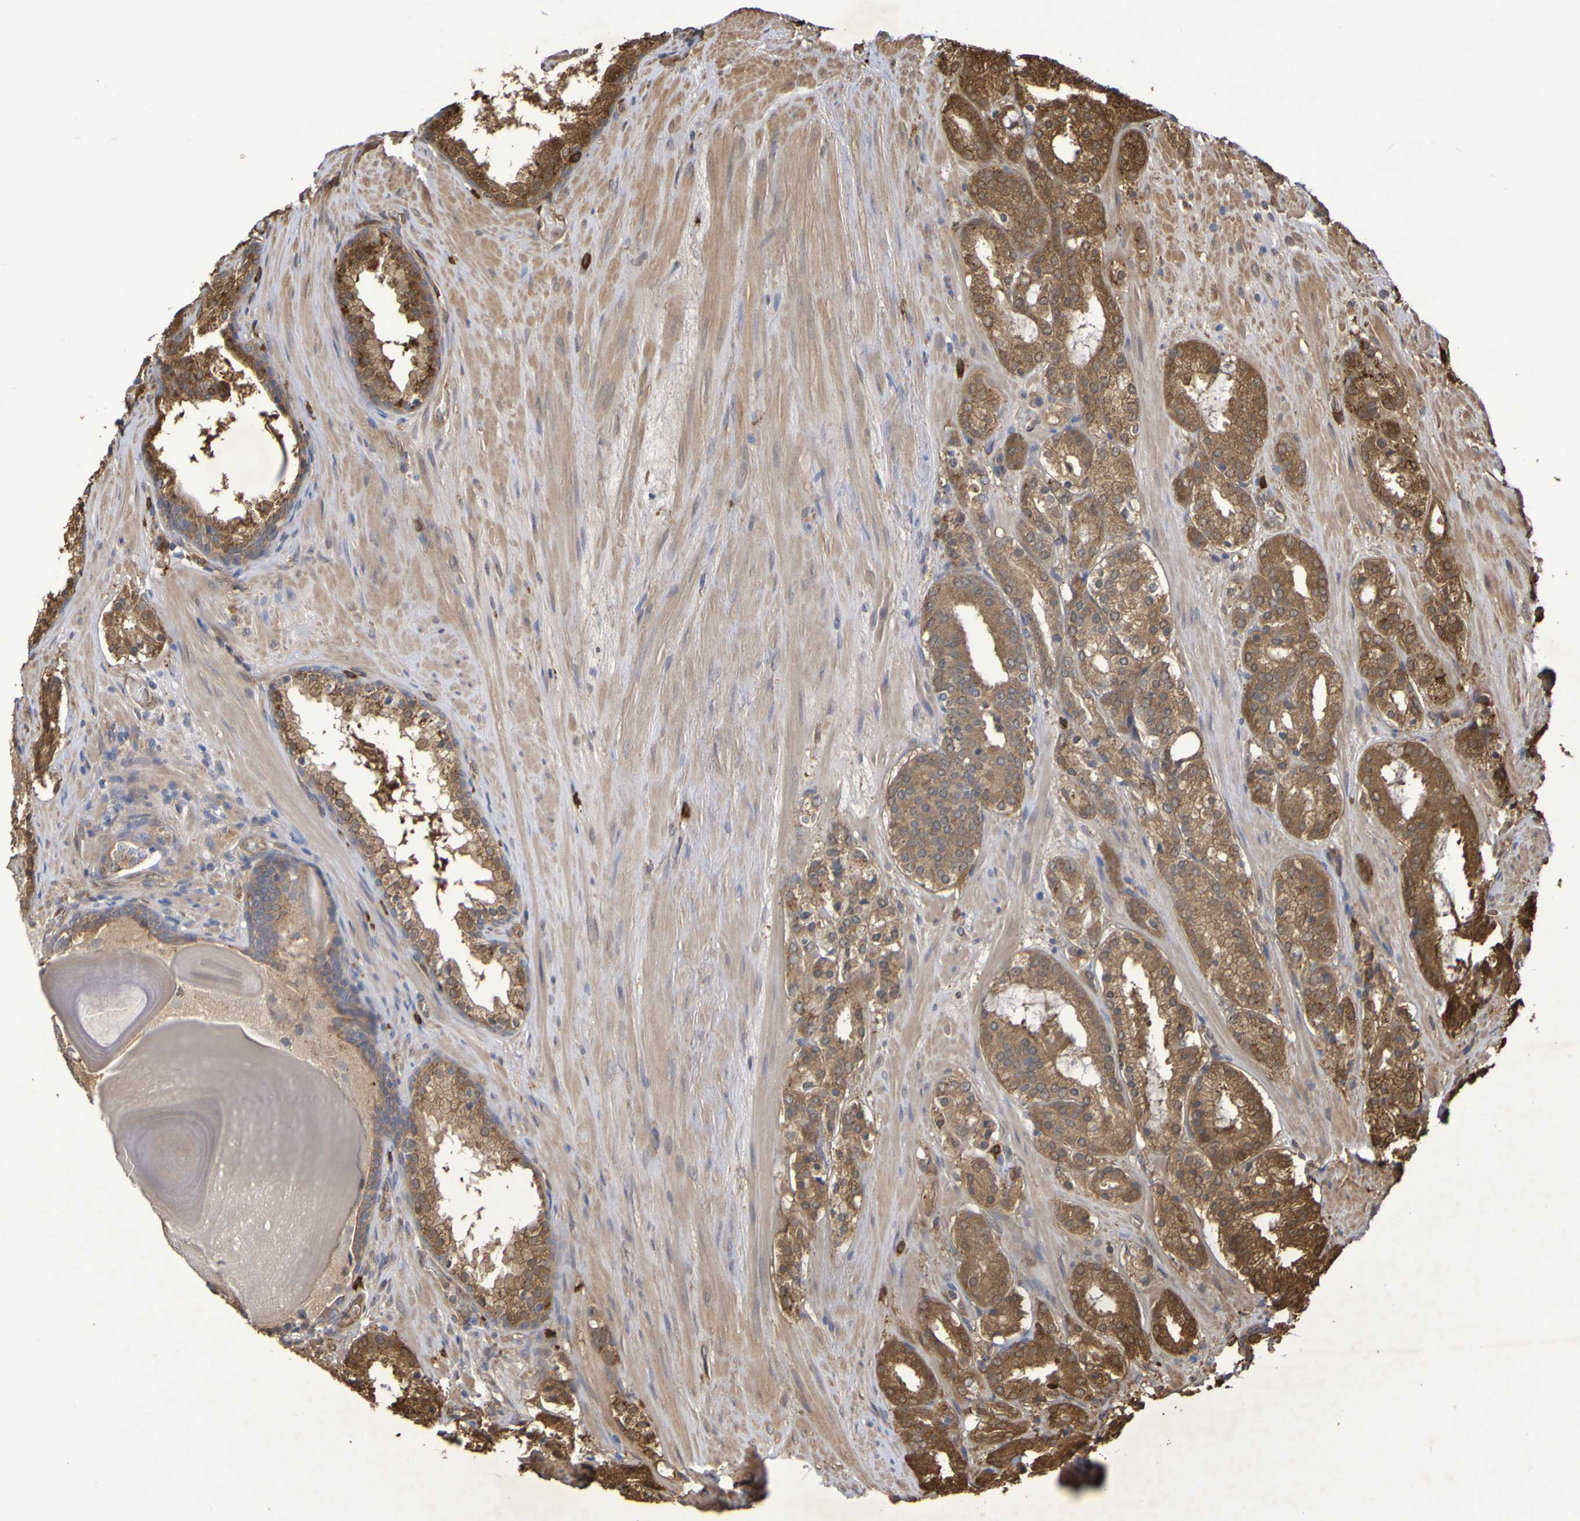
{"staining": {"intensity": "moderate", "quantity": ">75%", "location": "cytoplasmic/membranous"}, "tissue": "prostate cancer", "cell_type": "Tumor cells", "image_type": "cancer", "snomed": [{"axis": "morphology", "description": "Adenocarcinoma, Low grade"}, {"axis": "topography", "description": "Prostate"}], "caption": "Moderate cytoplasmic/membranous expression for a protein is seen in about >75% of tumor cells of prostate cancer using immunohistochemistry.", "gene": "SERPINB6", "patient": {"sex": "male", "age": 69}}